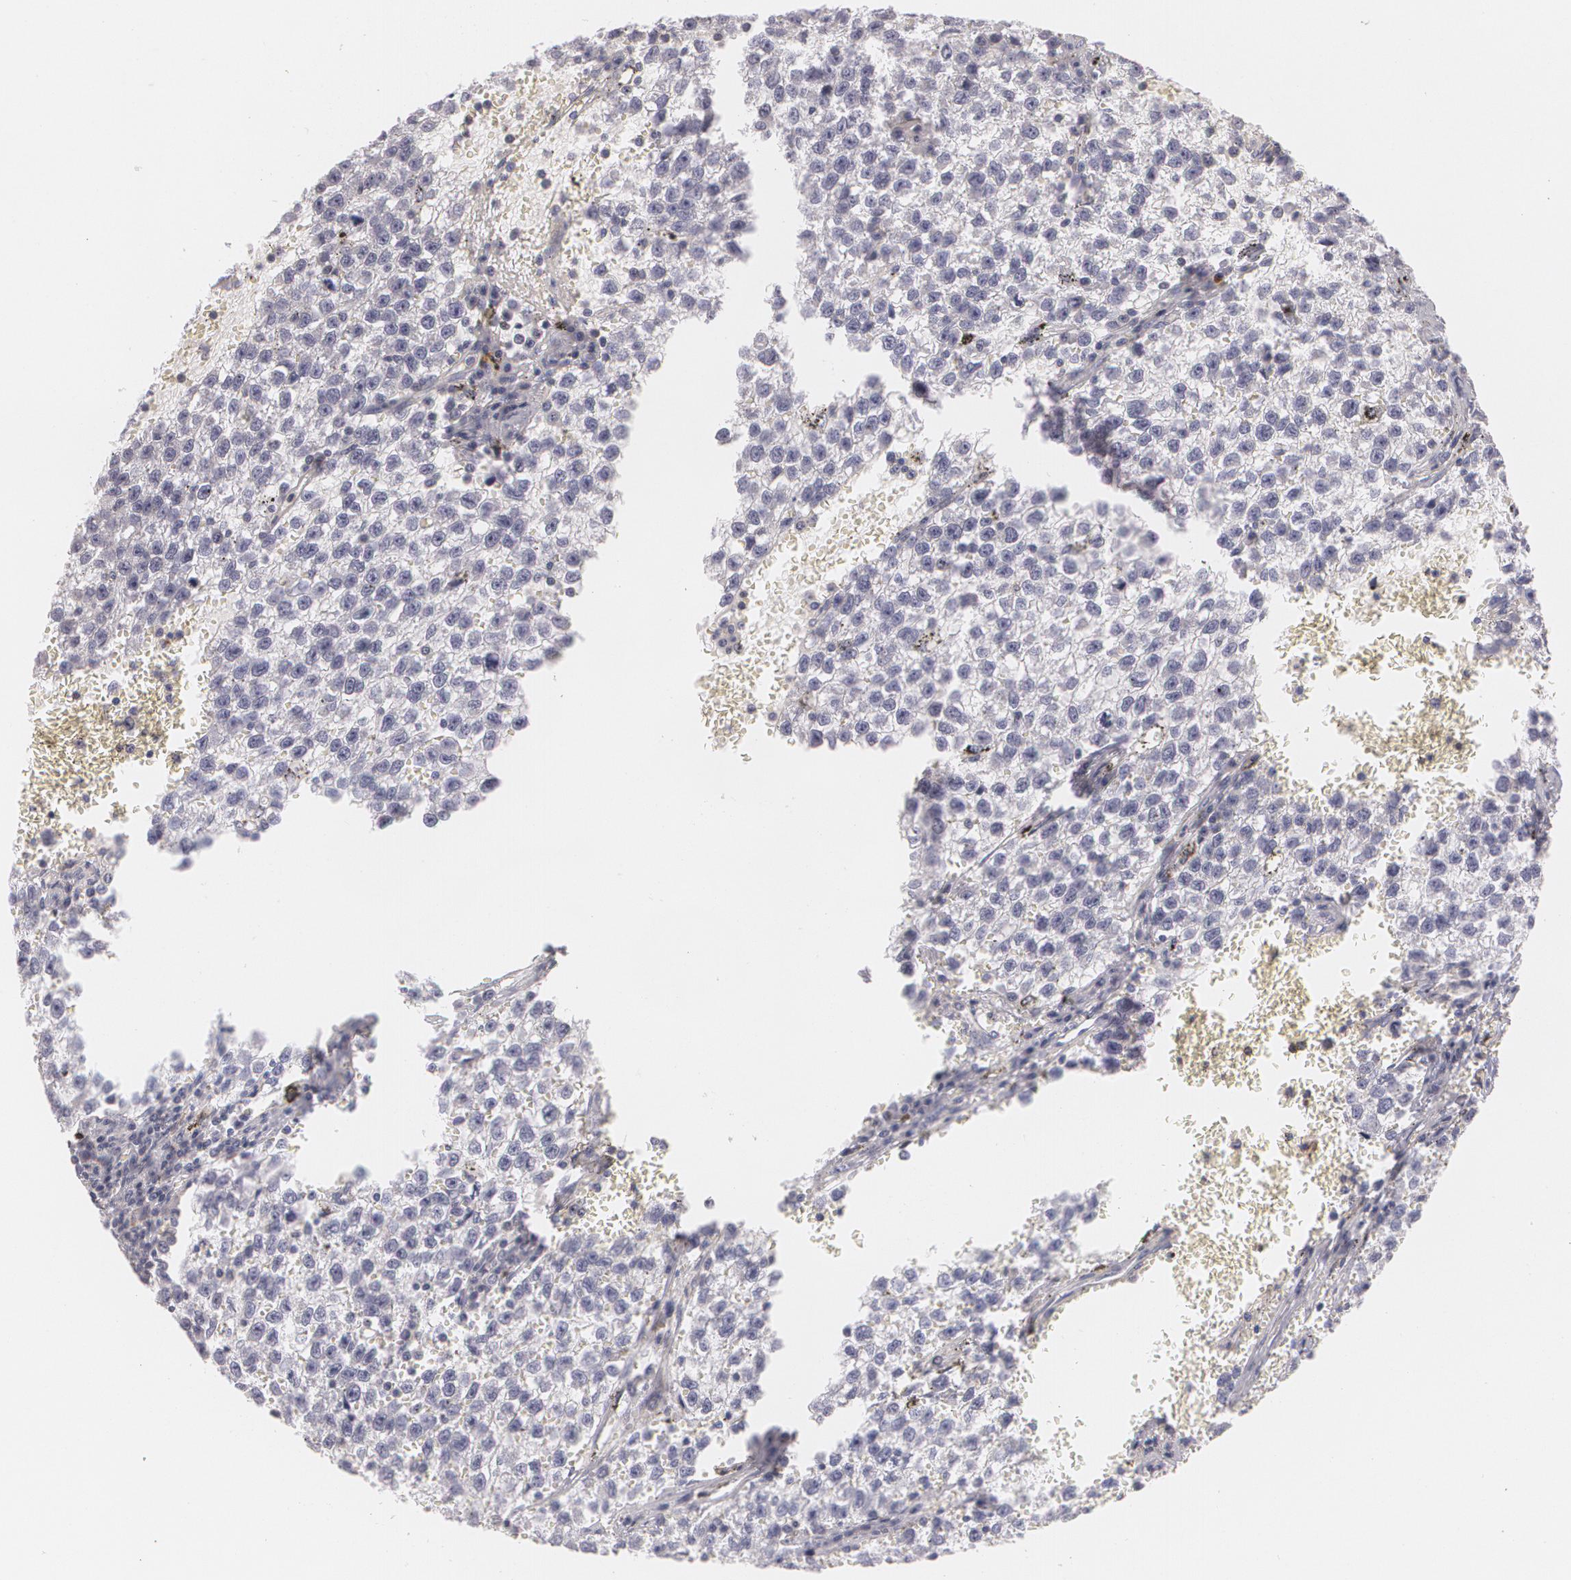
{"staining": {"intensity": "negative", "quantity": "none", "location": "none"}, "tissue": "testis cancer", "cell_type": "Tumor cells", "image_type": "cancer", "snomed": [{"axis": "morphology", "description": "Seminoma, NOS"}, {"axis": "topography", "description": "Testis"}], "caption": "The micrograph shows no staining of tumor cells in testis cancer (seminoma).", "gene": "ZBTB16", "patient": {"sex": "male", "age": 35}}